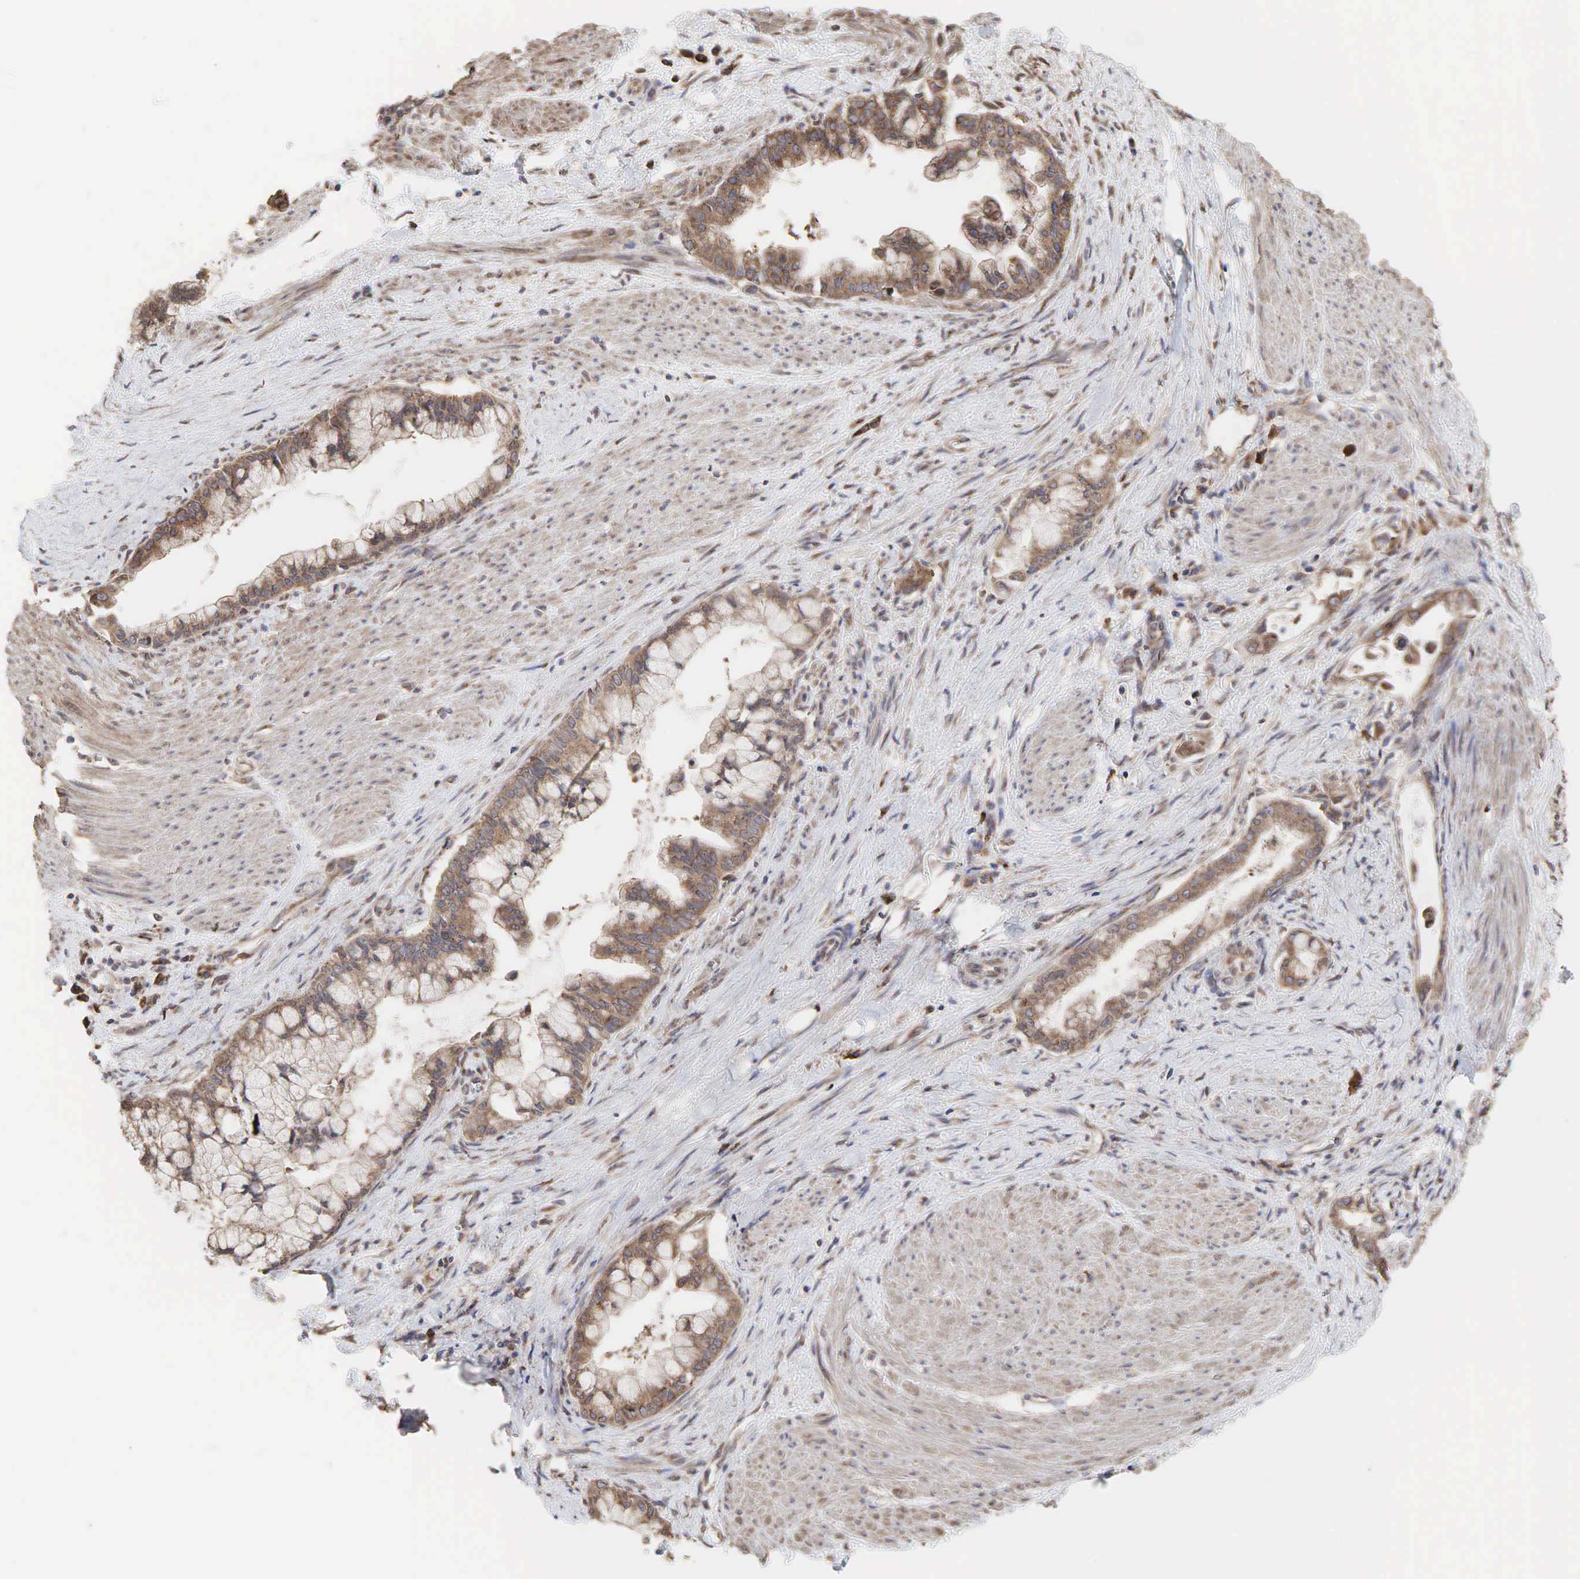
{"staining": {"intensity": "moderate", "quantity": ">75%", "location": "cytoplasmic/membranous"}, "tissue": "pancreatic cancer", "cell_type": "Tumor cells", "image_type": "cancer", "snomed": [{"axis": "morphology", "description": "Adenocarcinoma, NOS"}, {"axis": "topography", "description": "Pancreas"}], "caption": "An IHC image of tumor tissue is shown. Protein staining in brown labels moderate cytoplasmic/membranous positivity in pancreatic cancer (adenocarcinoma) within tumor cells.", "gene": "PABPC5", "patient": {"sex": "male", "age": 59}}